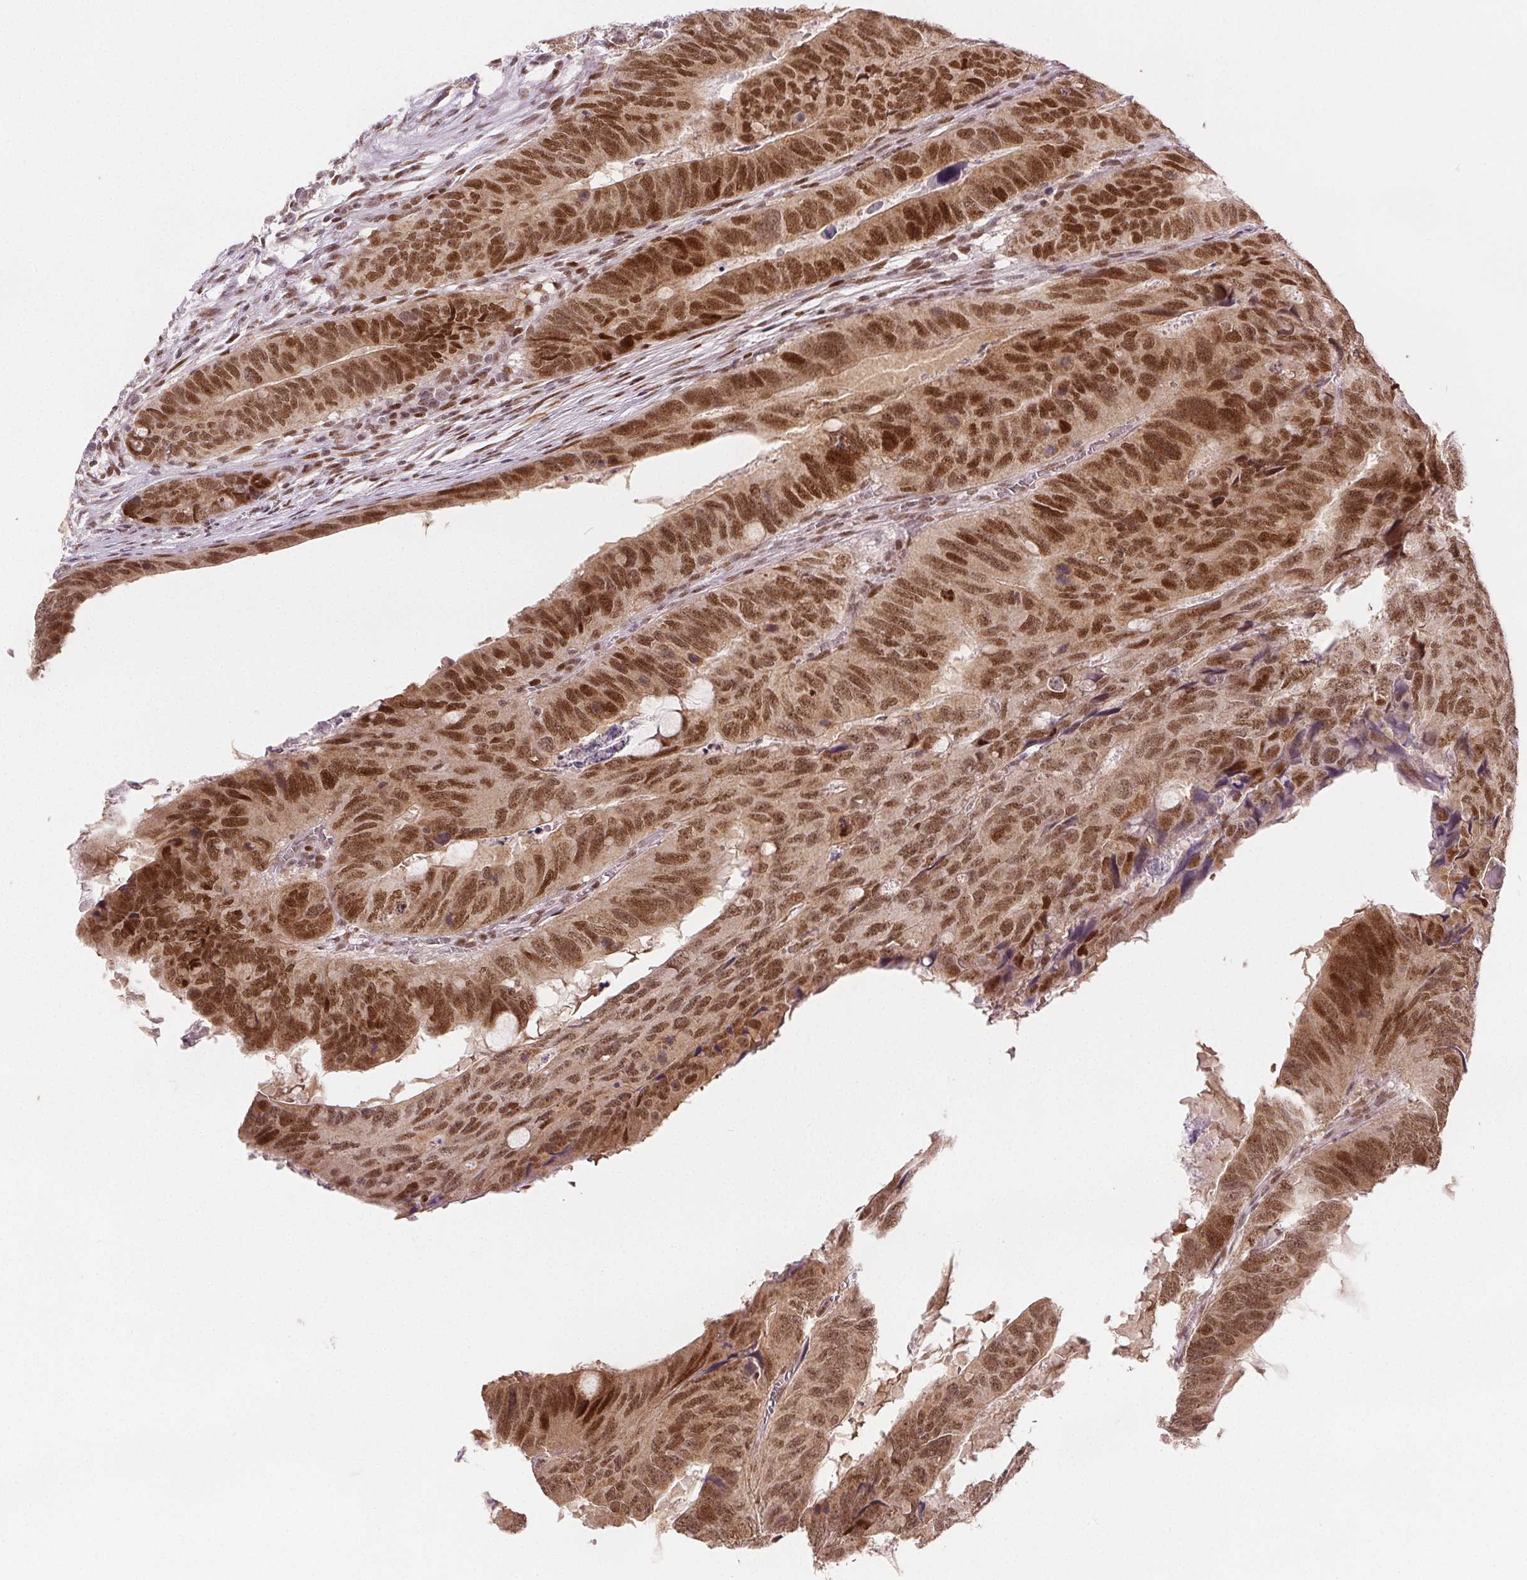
{"staining": {"intensity": "moderate", "quantity": ">75%", "location": "nuclear"}, "tissue": "colorectal cancer", "cell_type": "Tumor cells", "image_type": "cancer", "snomed": [{"axis": "morphology", "description": "Adenocarcinoma, NOS"}, {"axis": "topography", "description": "Colon"}], "caption": "An immunohistochemistry (IHC) histopathology image of tumor tissue is shown. Protein staining in brown labels moderate nuclear positivity in adenocarcinoma (colorectal) within tumor cells. The staining was performed using DAB to visualize the protein expression in brown, while the nuclei were stained in blue with hematoxylin (Magnification: 20x).", "gene": "ZNF703", "patient": {"sex": "male", "age": 79}}